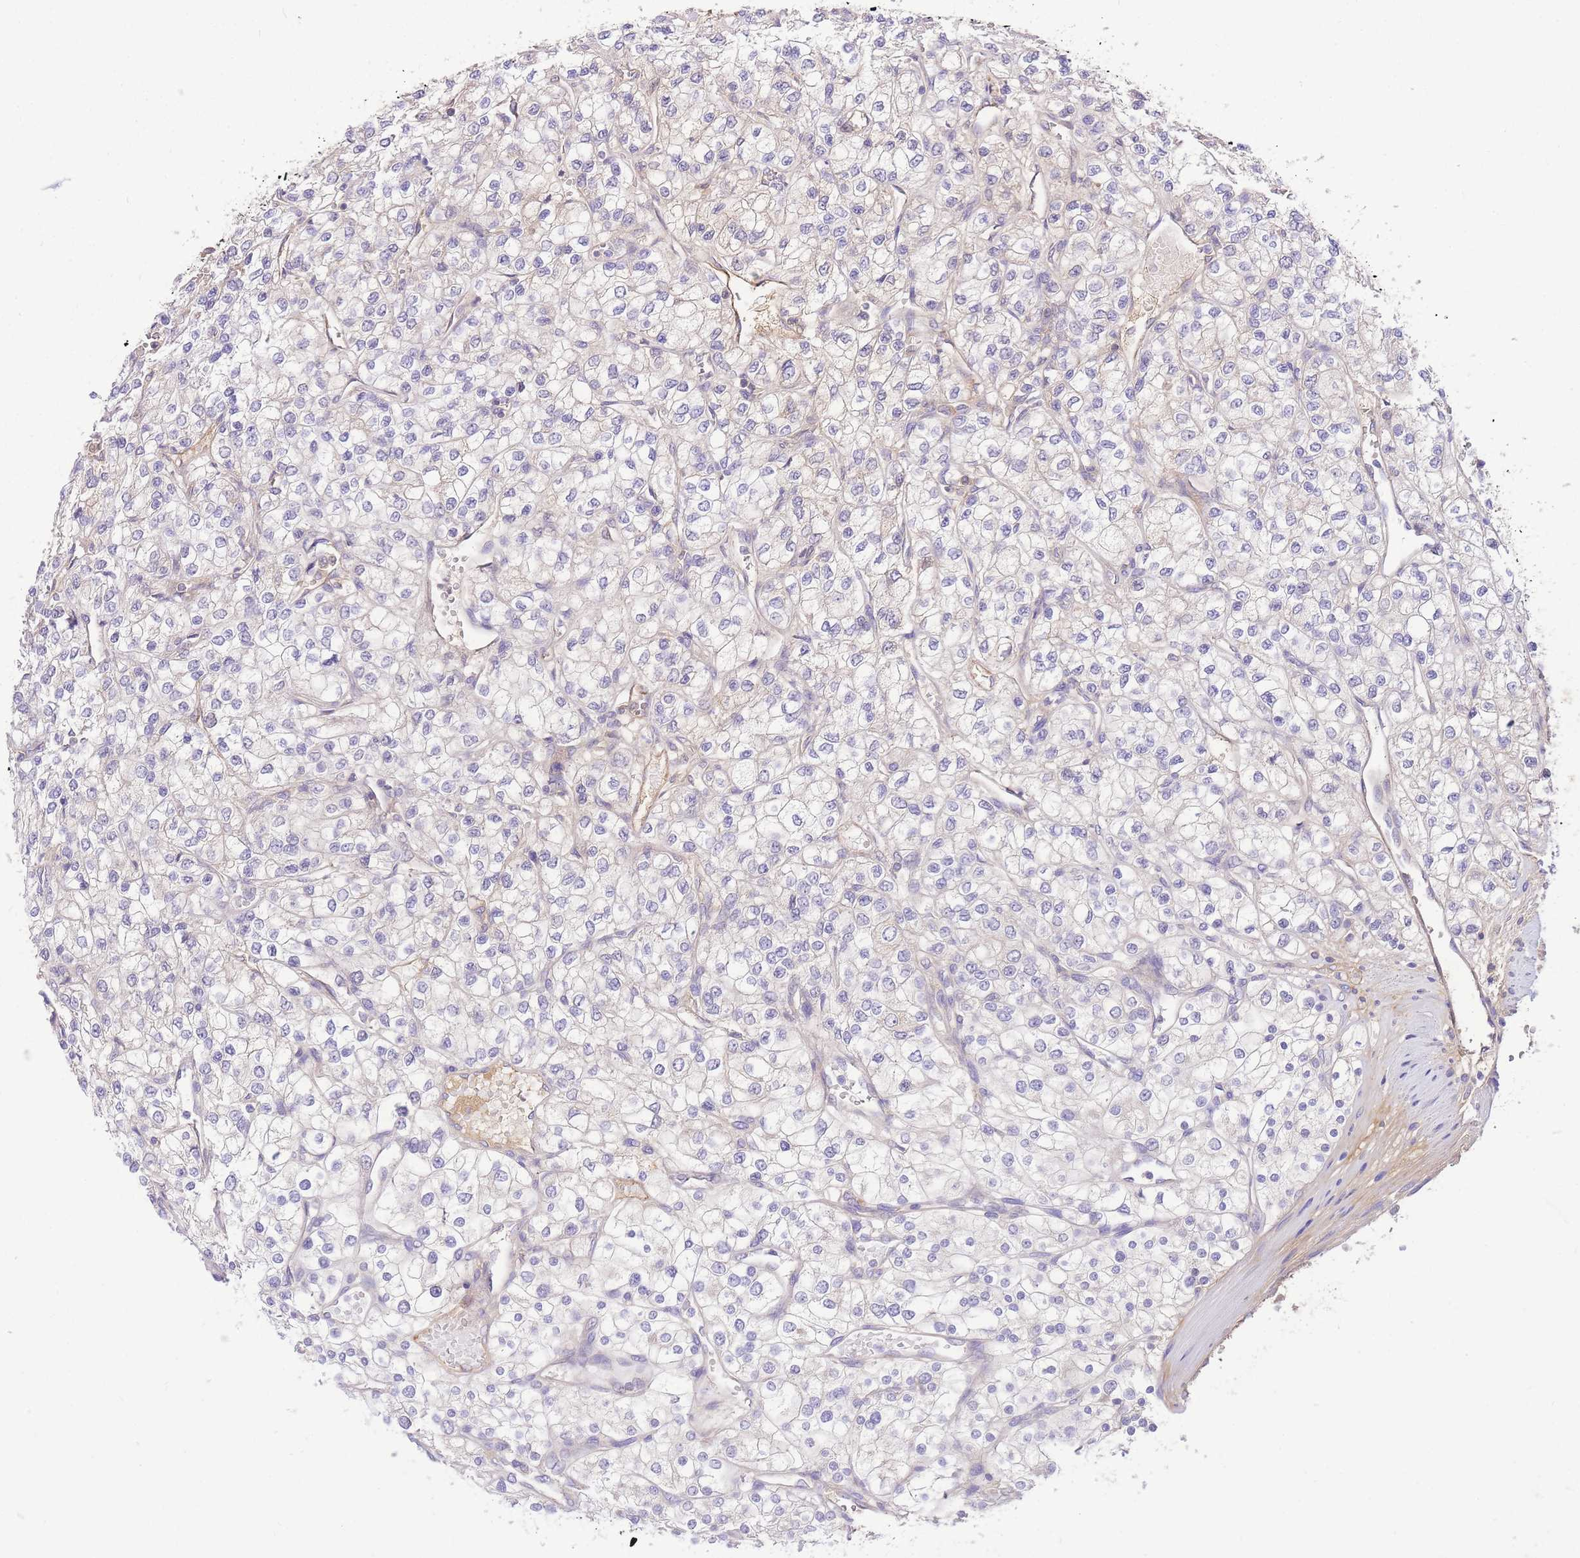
{"staining": {"intensity": "negative", "quantity": "none", "location": "none"}, "tissue": "renal cancer", "cell_type": "Tumor cells", "image_type": "cancer", "snomed": [{"axis": "morphology", "description": "Adenocarcinoma, NOS"}, {"axis": "topography", "description": "Kidney"}], "caption": "Renal cancer was stained to show a protein in brown. There is no significant staining in tumor cells. The staining was performed using DAB to visualize the protein expression in brown, while the nuclei were stained in blue with hematoxylin (Magnification: 20x).", "gene": "LIPH", "patient": {"sex": "male", "age": 80}}